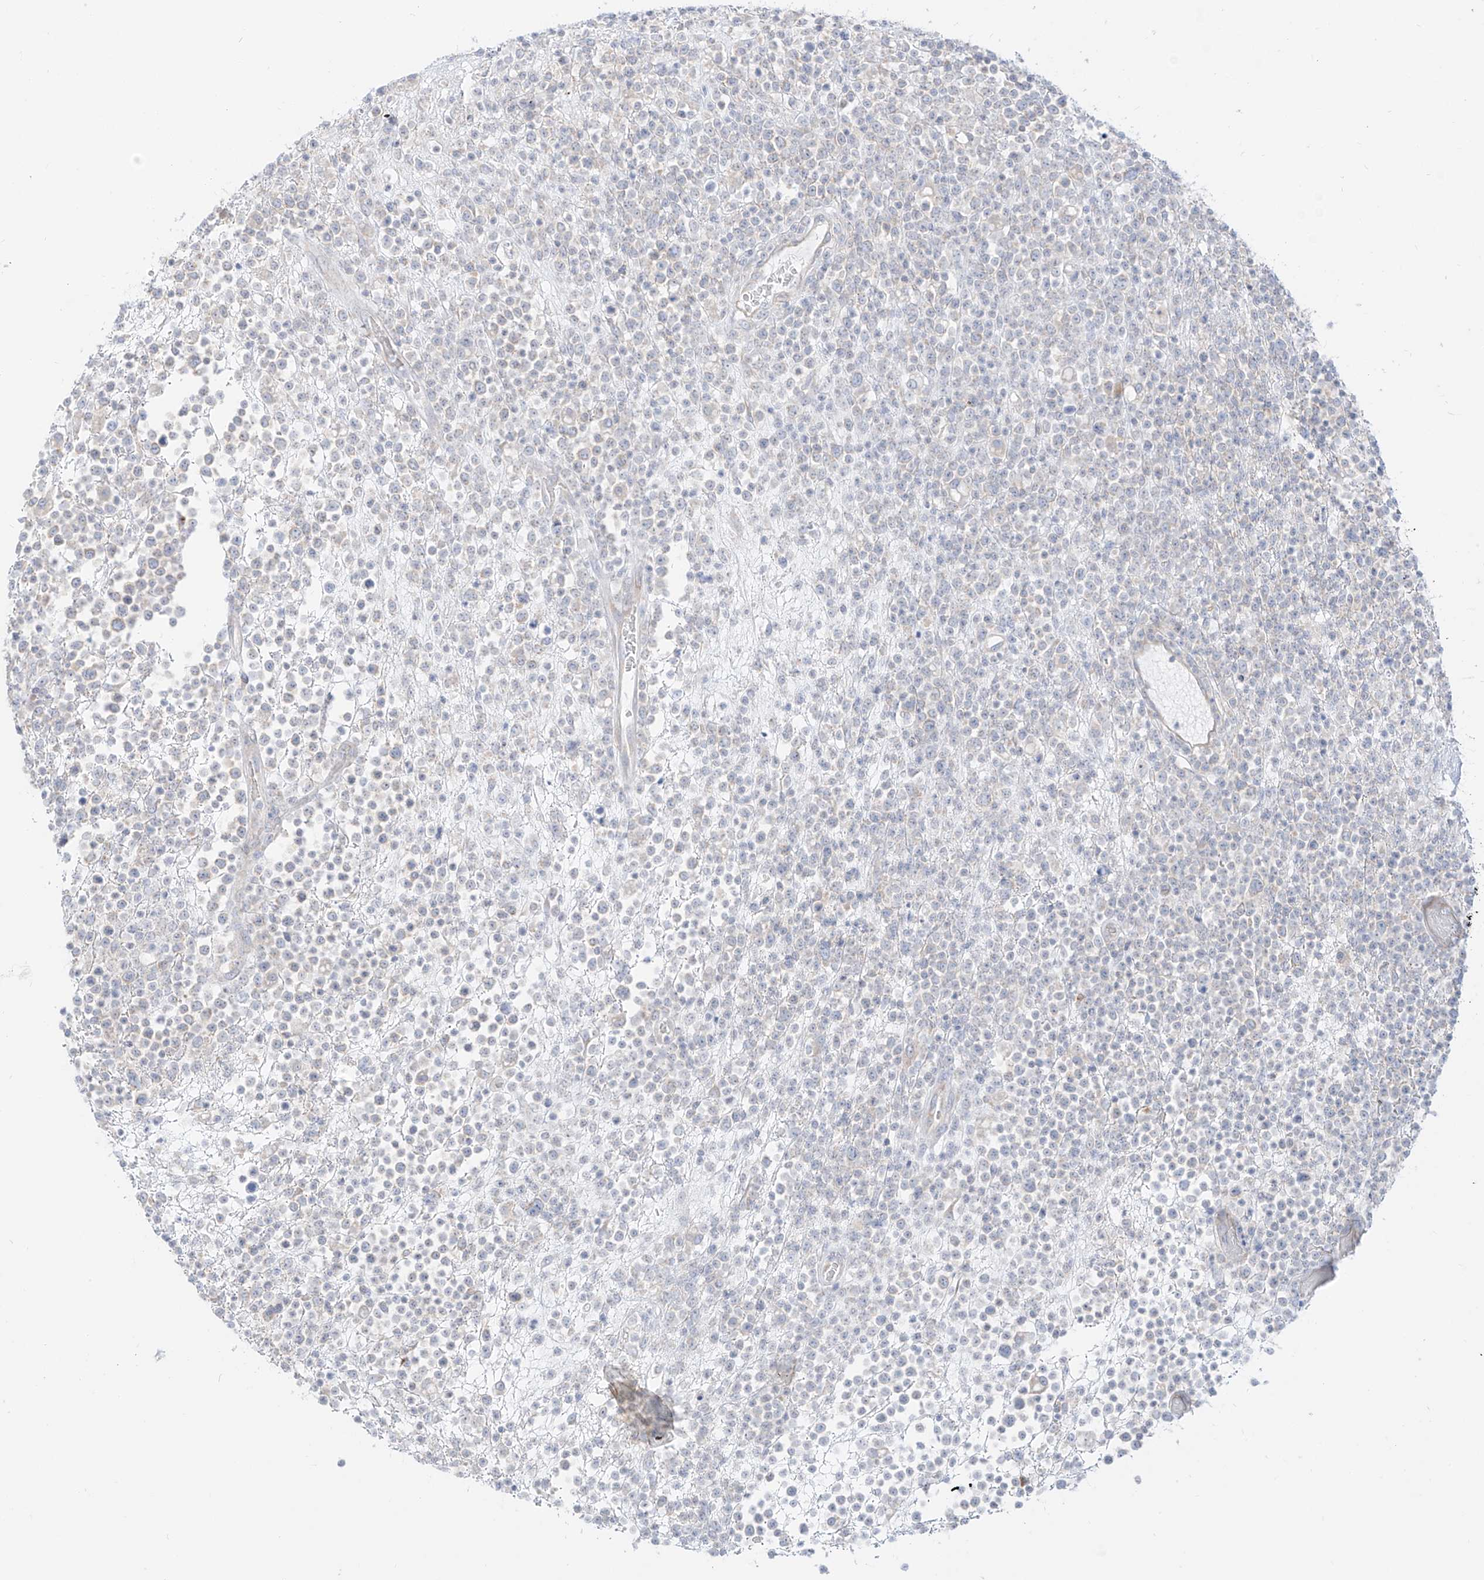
{"staining": {"intensity": "negative", "quantity": "none", "location": "none"}, "tissue": "lymphoma", "cell_type": "Tumor cells", "image_type": "cancer", "snomed": [{"axis": "morphology", "description": "Malignant lymphoma, non-Hodgkin's type, High grade"}, {"axis": "topography", "description": "Colon"}], "caption": "Protein analysis of high-grade malignant lymphoma, non-Hodgkin's type demonstrates no significant positivity in tumor cells.", "gene": "SYTL3", "patient": {"sex": "female", "age": 53}}